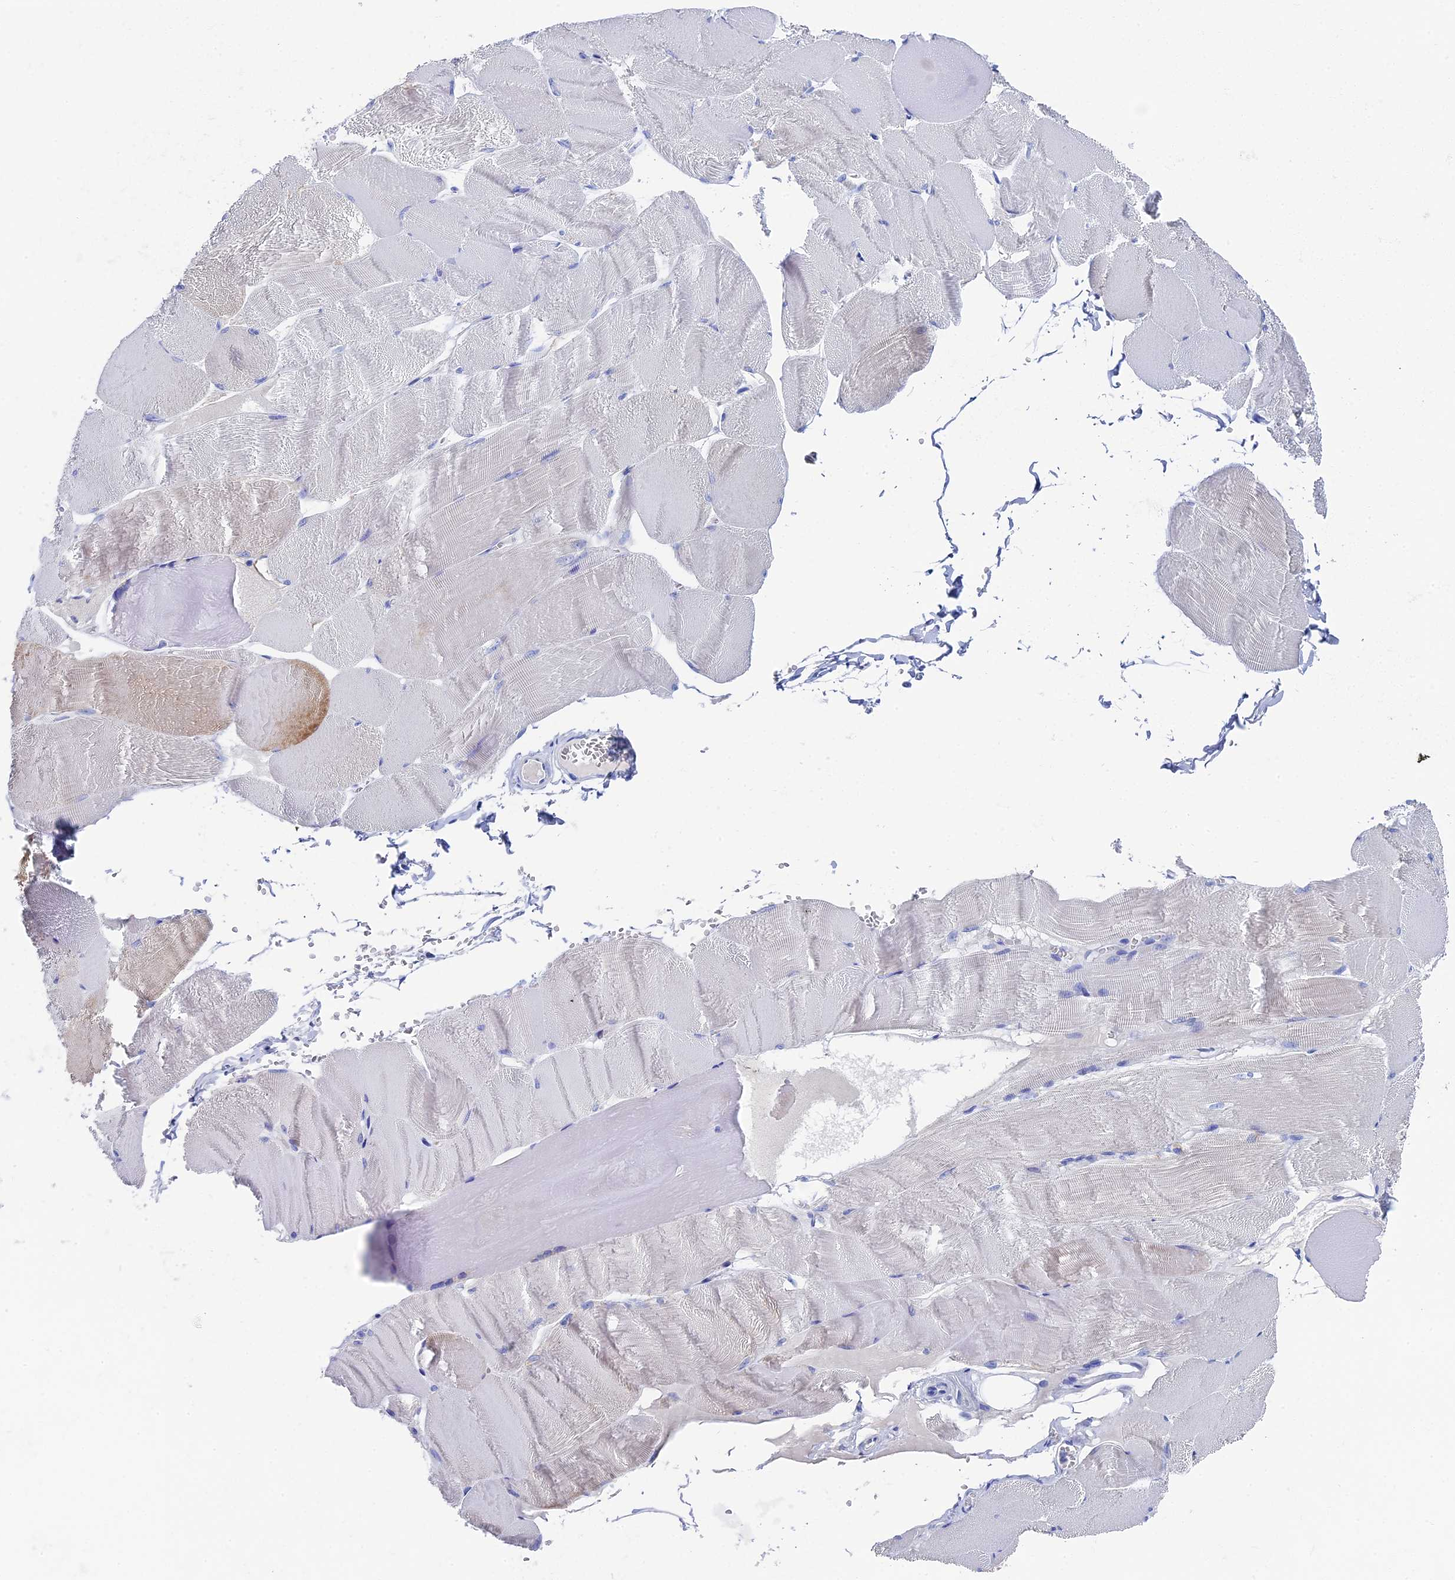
{"staining": {"intensity": "negative", "quantity": "none", "location": "none"}, "tissue": "skeletal muscle", "cell_type": "Myocytes", "image_type": "normal", "snomed": [{"axis": "morphology", "description": "Normal tissue, NOS"}, {"axis": "morphology", "description": "Basal cell carcinoma"}, {"axis": "topography", "description": "Skeletal muscle"}], "caption": "An IHC micrograph of benign skeletal muscle is shown. There is no staining in myocytes of skeletal muscle. Nuclei are stained in blue.", "gene": "UNC119", "patient": {"sex": "female", "age": 64}}